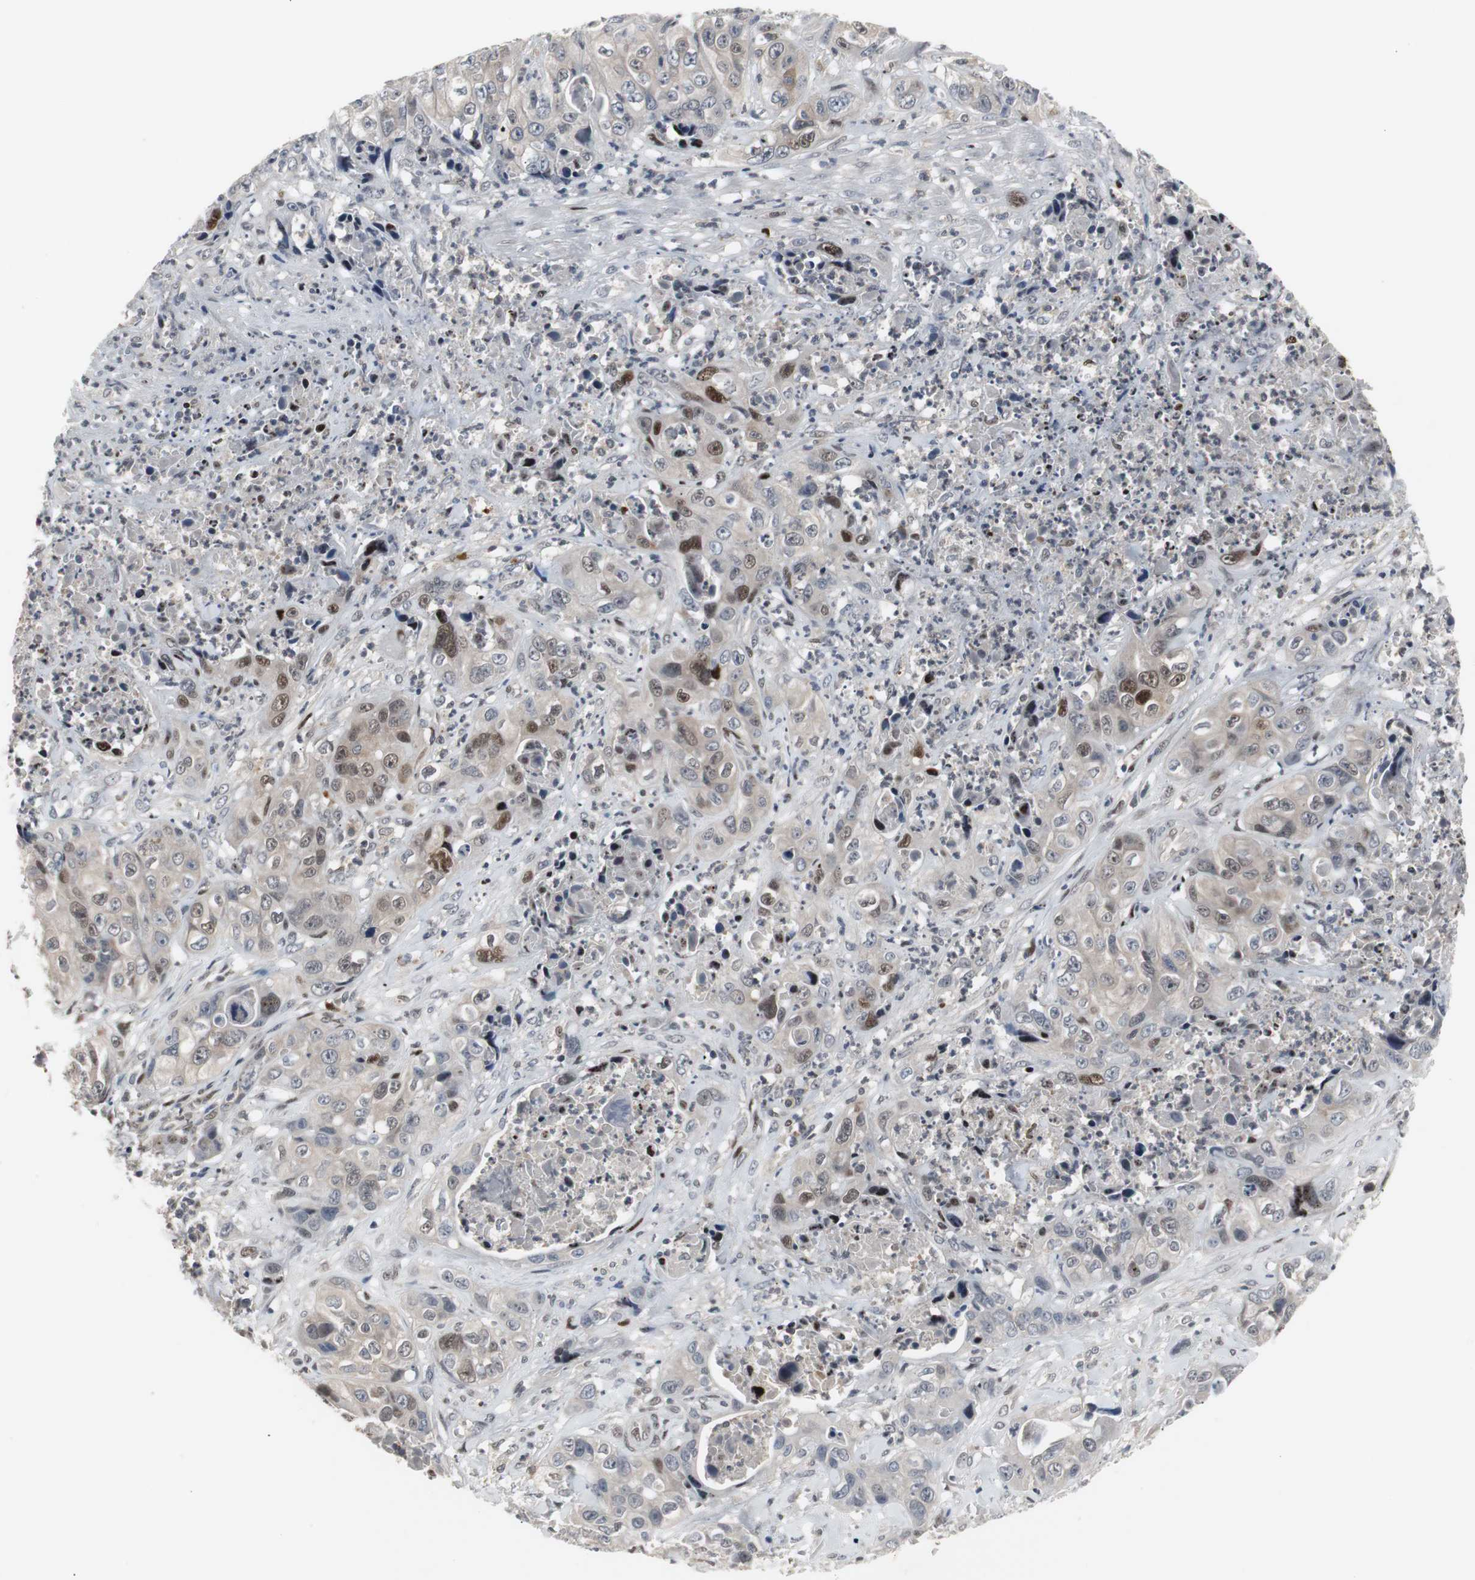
{"staining": {"intensity": "moderate", "quantity": "<25%", "location": "nuclear"}, "tissue": "liver cancer", "cell_type": "Tumor cells", "image_type": "cancer", "snomed": [{"axis": "morphology", "description": "Cholangiocarcinoma"}, {"axis": "topography", "description": "Liver"}], "caption": "Immunohistochemical staining of liver cancer (cholangiocarcinoma) demonstrates low levels of moderate nuclear protein positivity in approximately <25% of tumor cells.", "gene": "GRK2", "patient": {"sex": "female", "age": 61}}